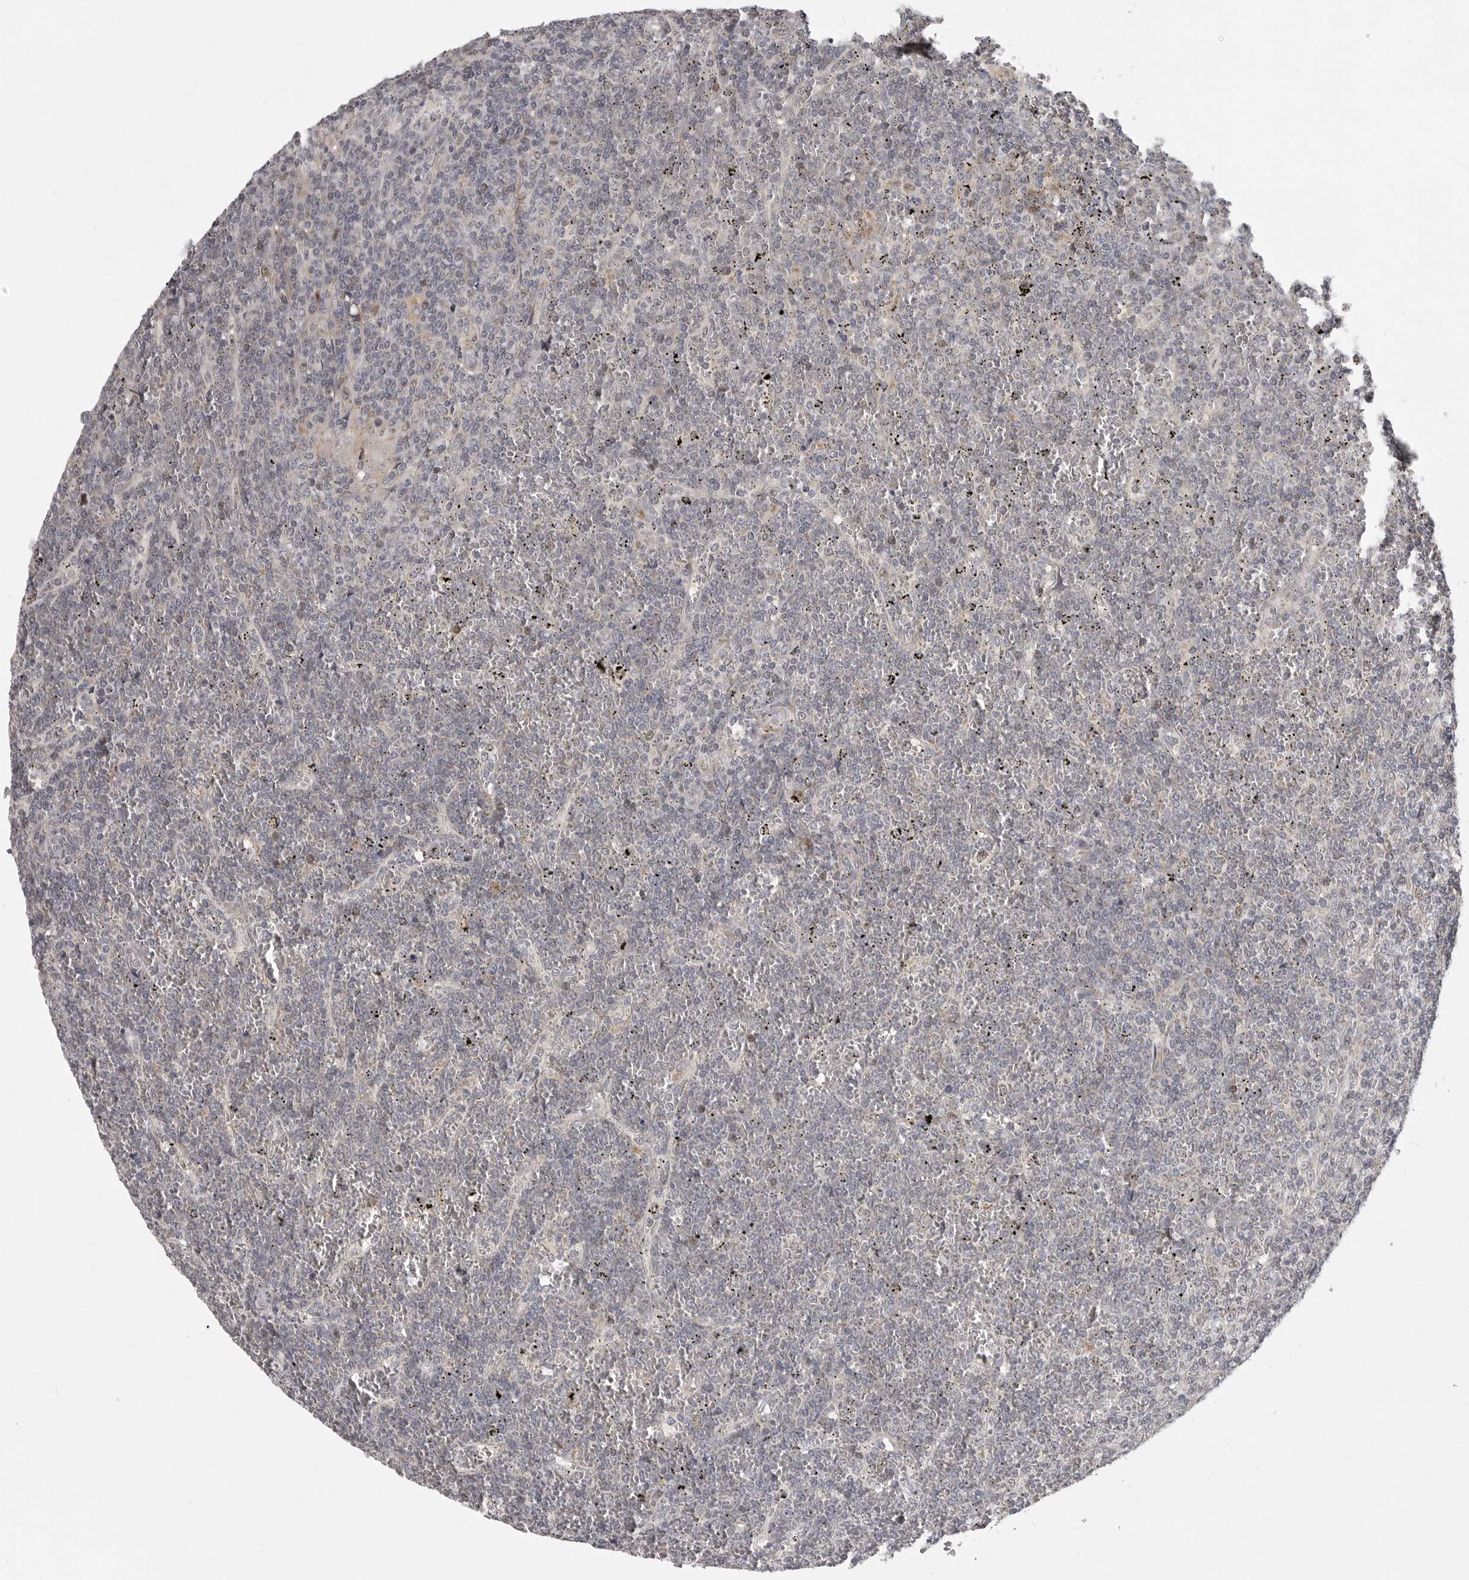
{"staining": {"intensity": "negative", "quantity": "none", "location": "none"}, "tissue": "lymphoma", "cell_type": "Tumor cells", "image_type": "cancer", "snomed": [{"axis": "morphology", "description": "Malignant lymphoma, non-Hodgkin's type, Low grade"}, {"axis": "topography", "description": "Spleen"}], "caption": "Immunohistochemistry (IHC) micrograph of neoplastic tissue: lymphoma stained with DAB demonstrates no significant protein expression in tumor cells. (Immunohistochemistry, brightfield microscopy, high magnification).", "gene": "POLE2", "patient": {"sex": "female", "age": 19}}